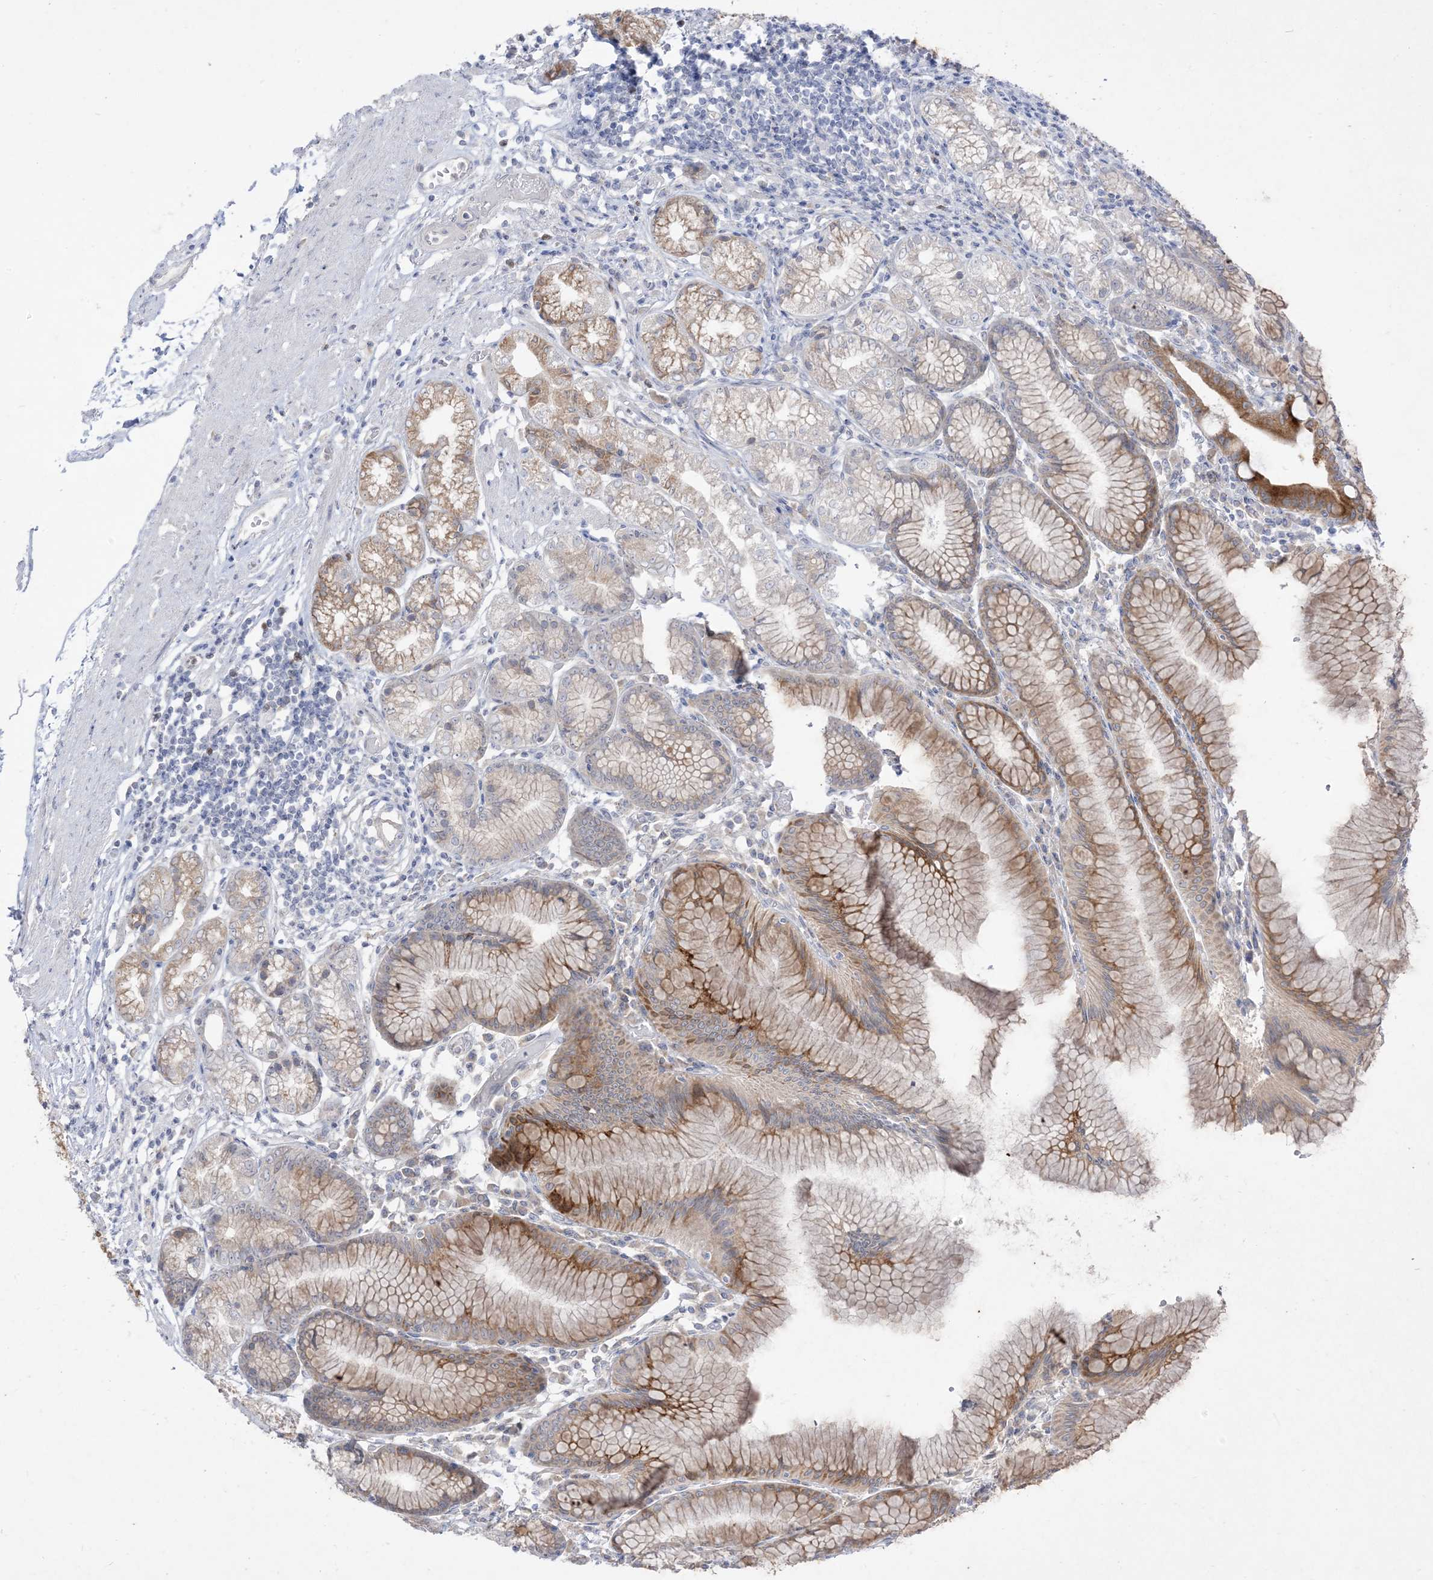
{"staining": {"intensity": "moderate", "quantity": "25%-75%", "location": "cytoplasmic/membranous"}, "tissue": "stomach", "cell_type": "Glandular cells", "image_type": "normal", "snomed": [{"axis": "morphology", "description": "Normal tissue, NOS"}, {"axis": "topography", "description": "Stomach"}], "caption": "IHC micrograph of benign human stomach stained for a protein (brown), which shows medium levels of moderate cytoplasmic/membranous expression in approximately 25%-75% of glandular cells.", "gene": "LOXL3", "patient": {"sex": "female", "age": 57}}